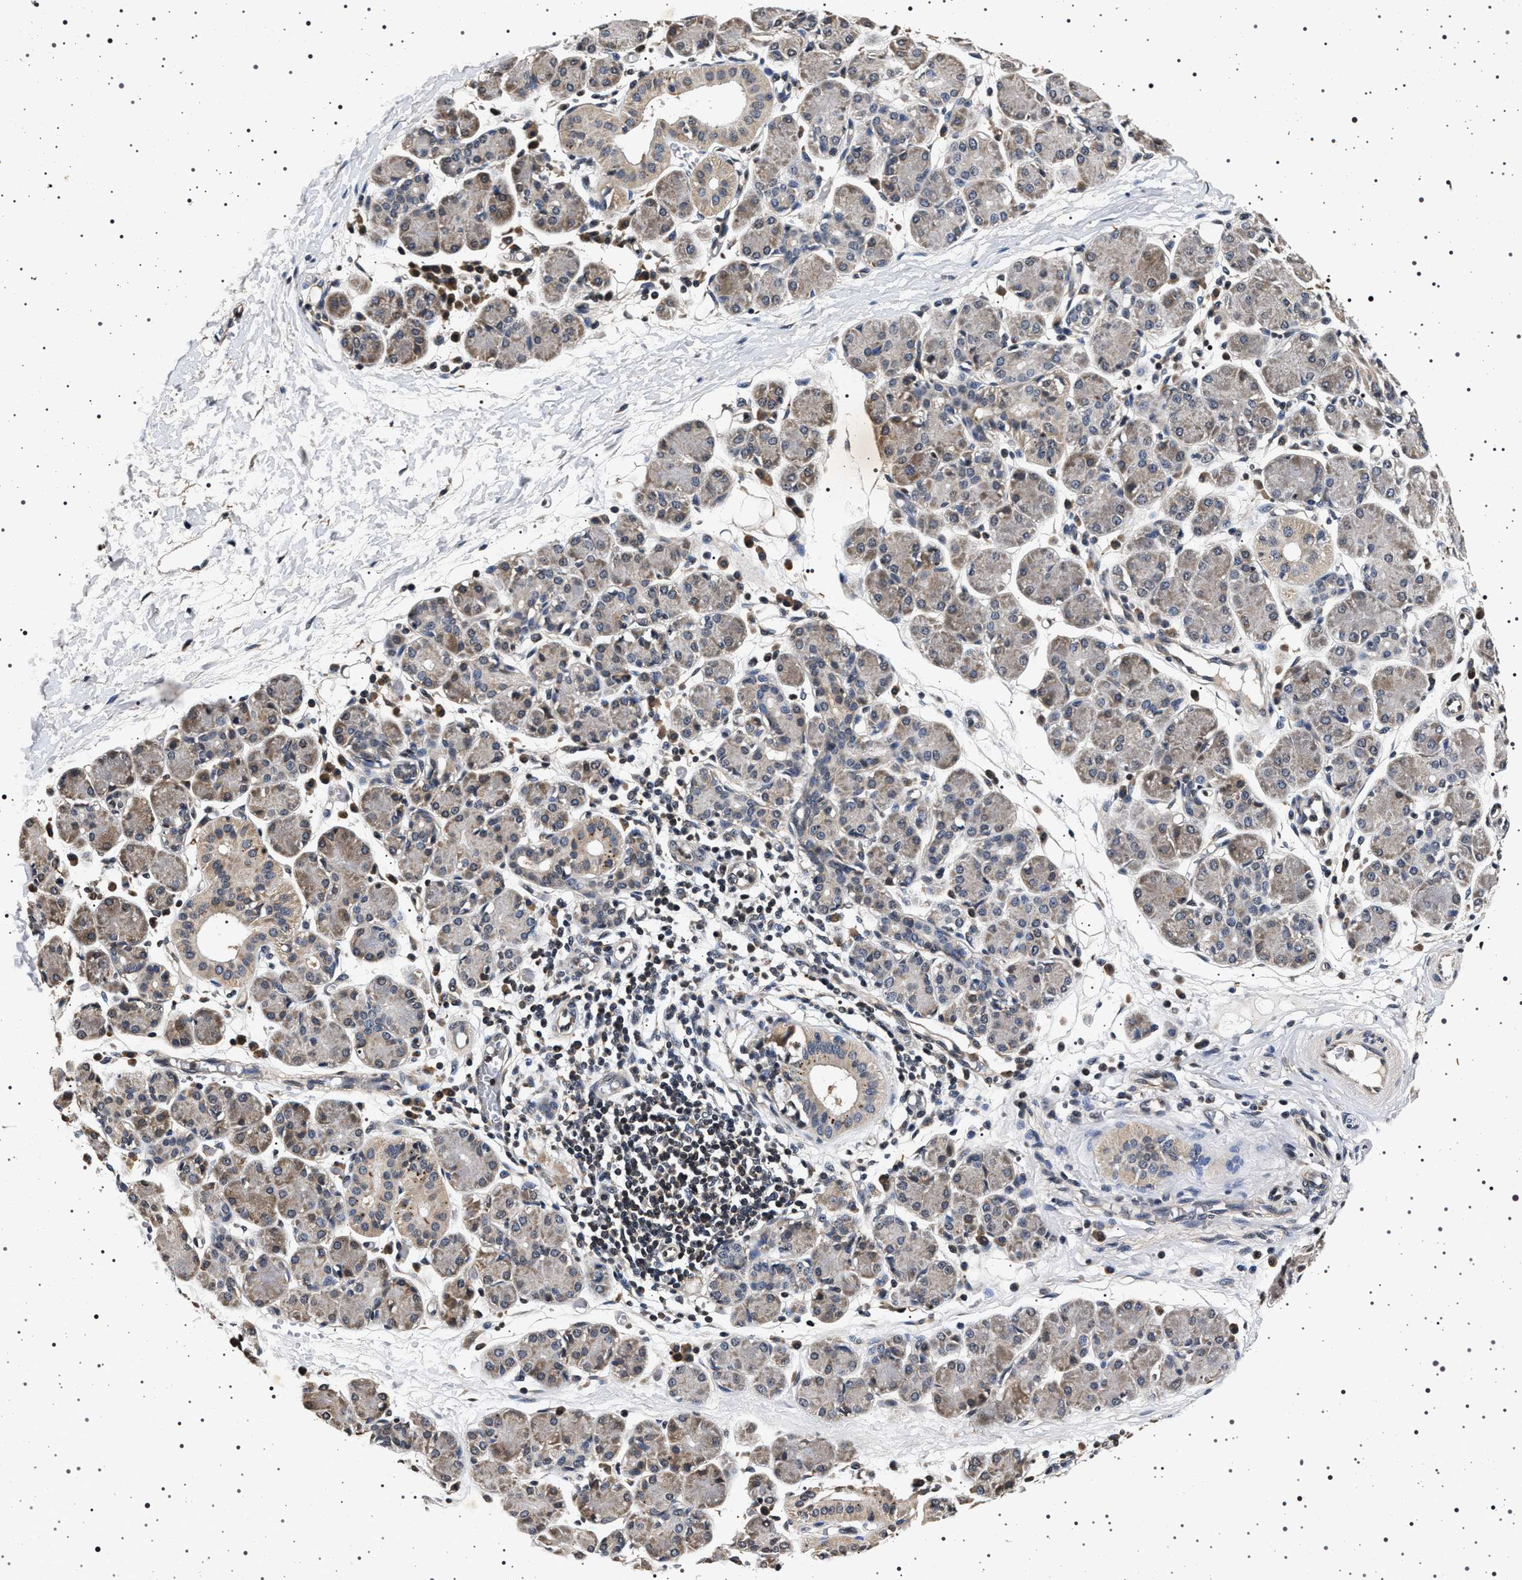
{"staining": {"intensity": "weak", "quantity": ">75%", "location": "cytoplasmic/membranous"}, "tissue": "salivary gland", "cell_type": "Glandular cells", "image_type": "normal", "snomed": [{"axis": "morphology", "description": "Normal tissue, NOS"}, {"axis": "morphology", "description": "Inflammation, NOS"}, {"axis": "topography", "description": "Lymph node"}, {"axis": "topography", "description": "Salivary gland"}], "caption": "Immunohistochemistry (IHC) image of normal salivary gland: salivary gland stained using immunohistochemistry demonstrates low levels of weak protein expression localized specifically in the cytoplasmic/membranous of glandular cells, appearing as a cytoplasmic/membranous brown color.", "gene": "CDKN1B", "patient": {"sex": "male", "age": 3}}